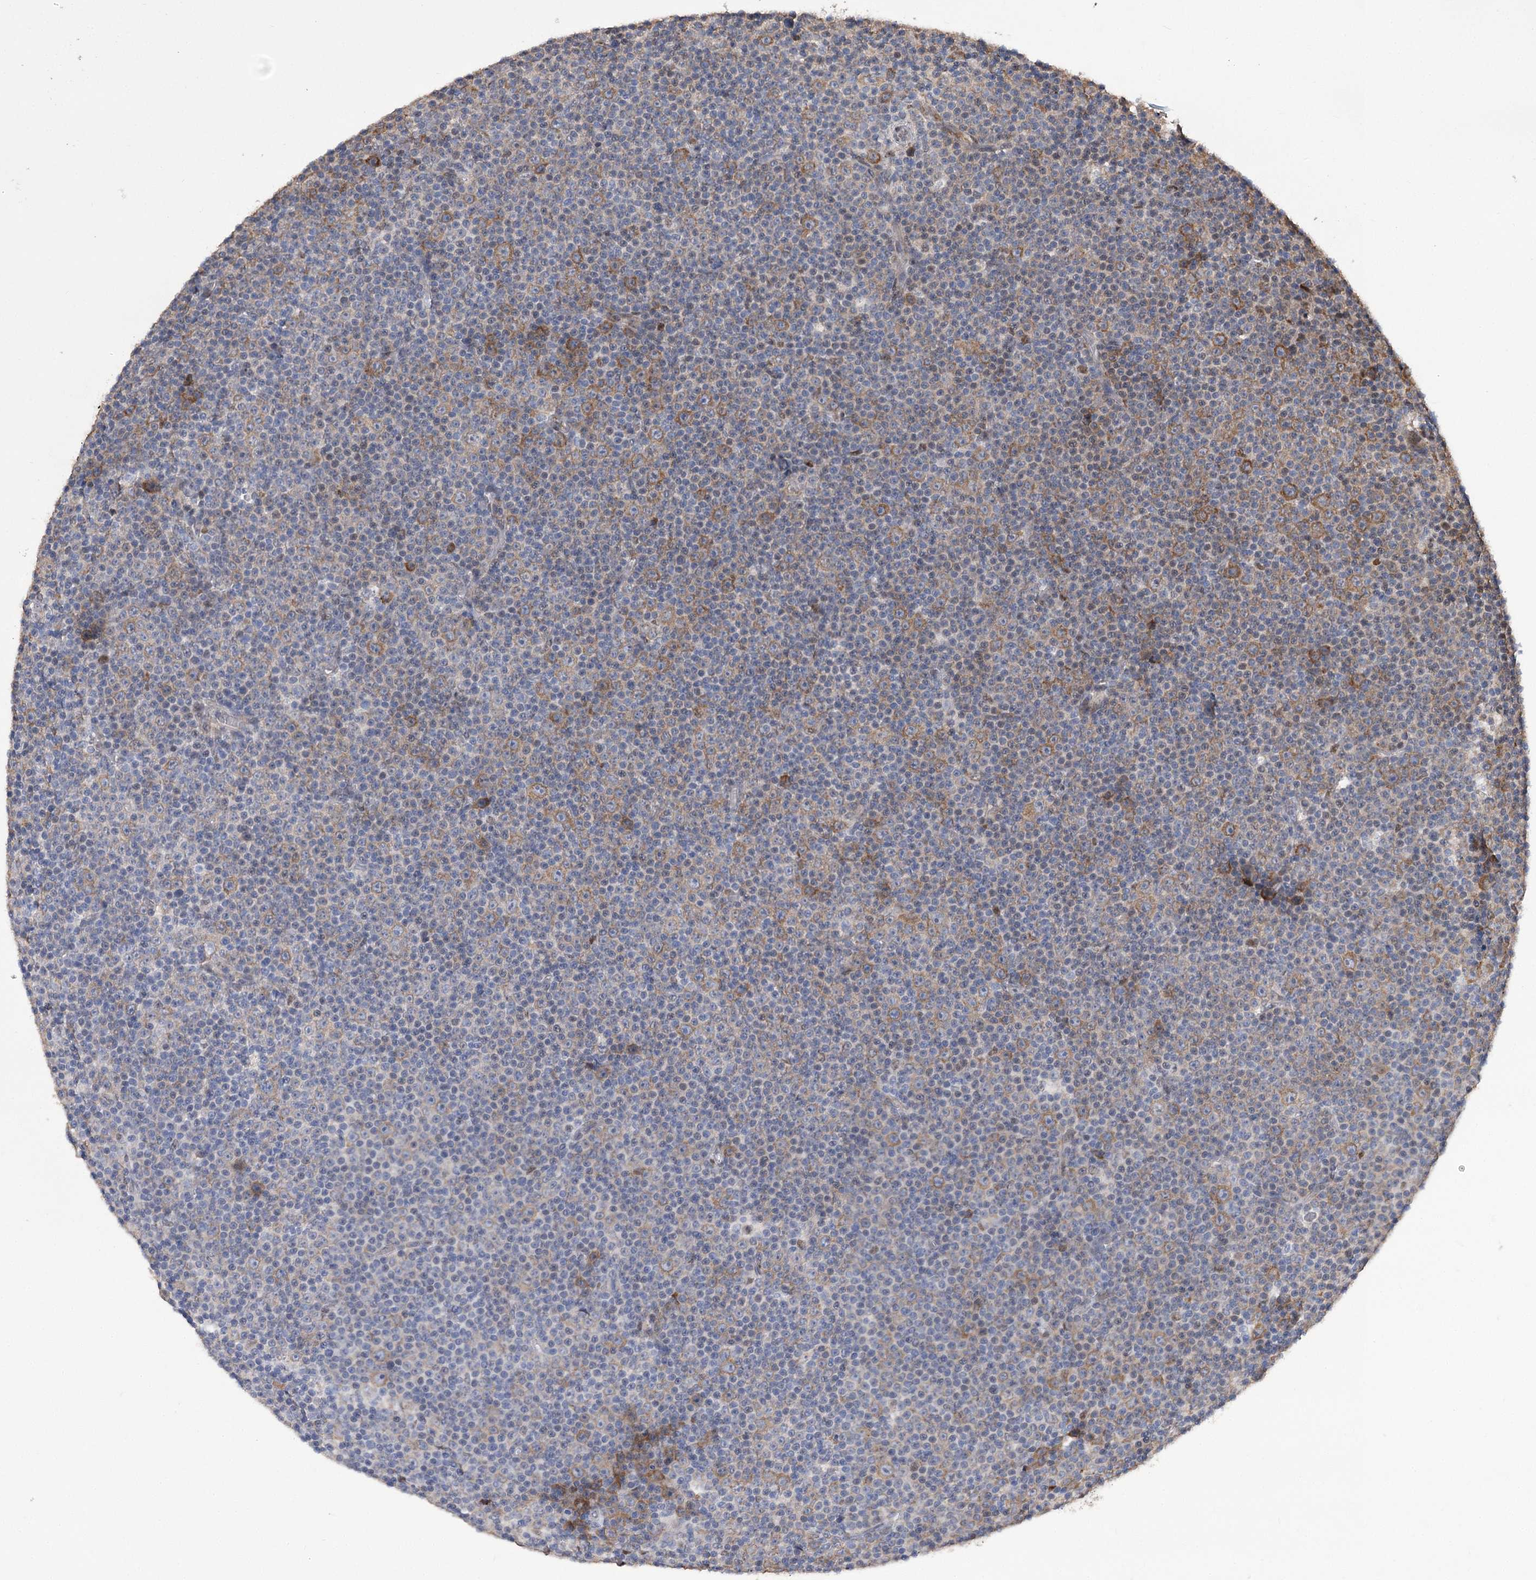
{"staining": {"intensity": "moderate", "quantity": "<25%", "location": "cytoplasmic/membranous"}, "tissue": "lymphoma", "cell_type": "Tumor cells", "image_type": "cancer", "snomed": [{"axis": "morphology", "description": "Malignant lymphoma, non-Hodgkin's type, Low grade"}, {"axis": "topography", "description": "Lymph node"}], "caption": "Immunohistochemistry histopathology image of neoplastic tissue: human lymphoma stained using immunohistochemistry shows low levels of moderate protein expression localized specifically in the cytoplasmic/membranous of tumor cells, appearing as a cytoplasmic/membranous brown color.", "gene": "NFU1", "patient": {"sex": "female", "age": 67}}